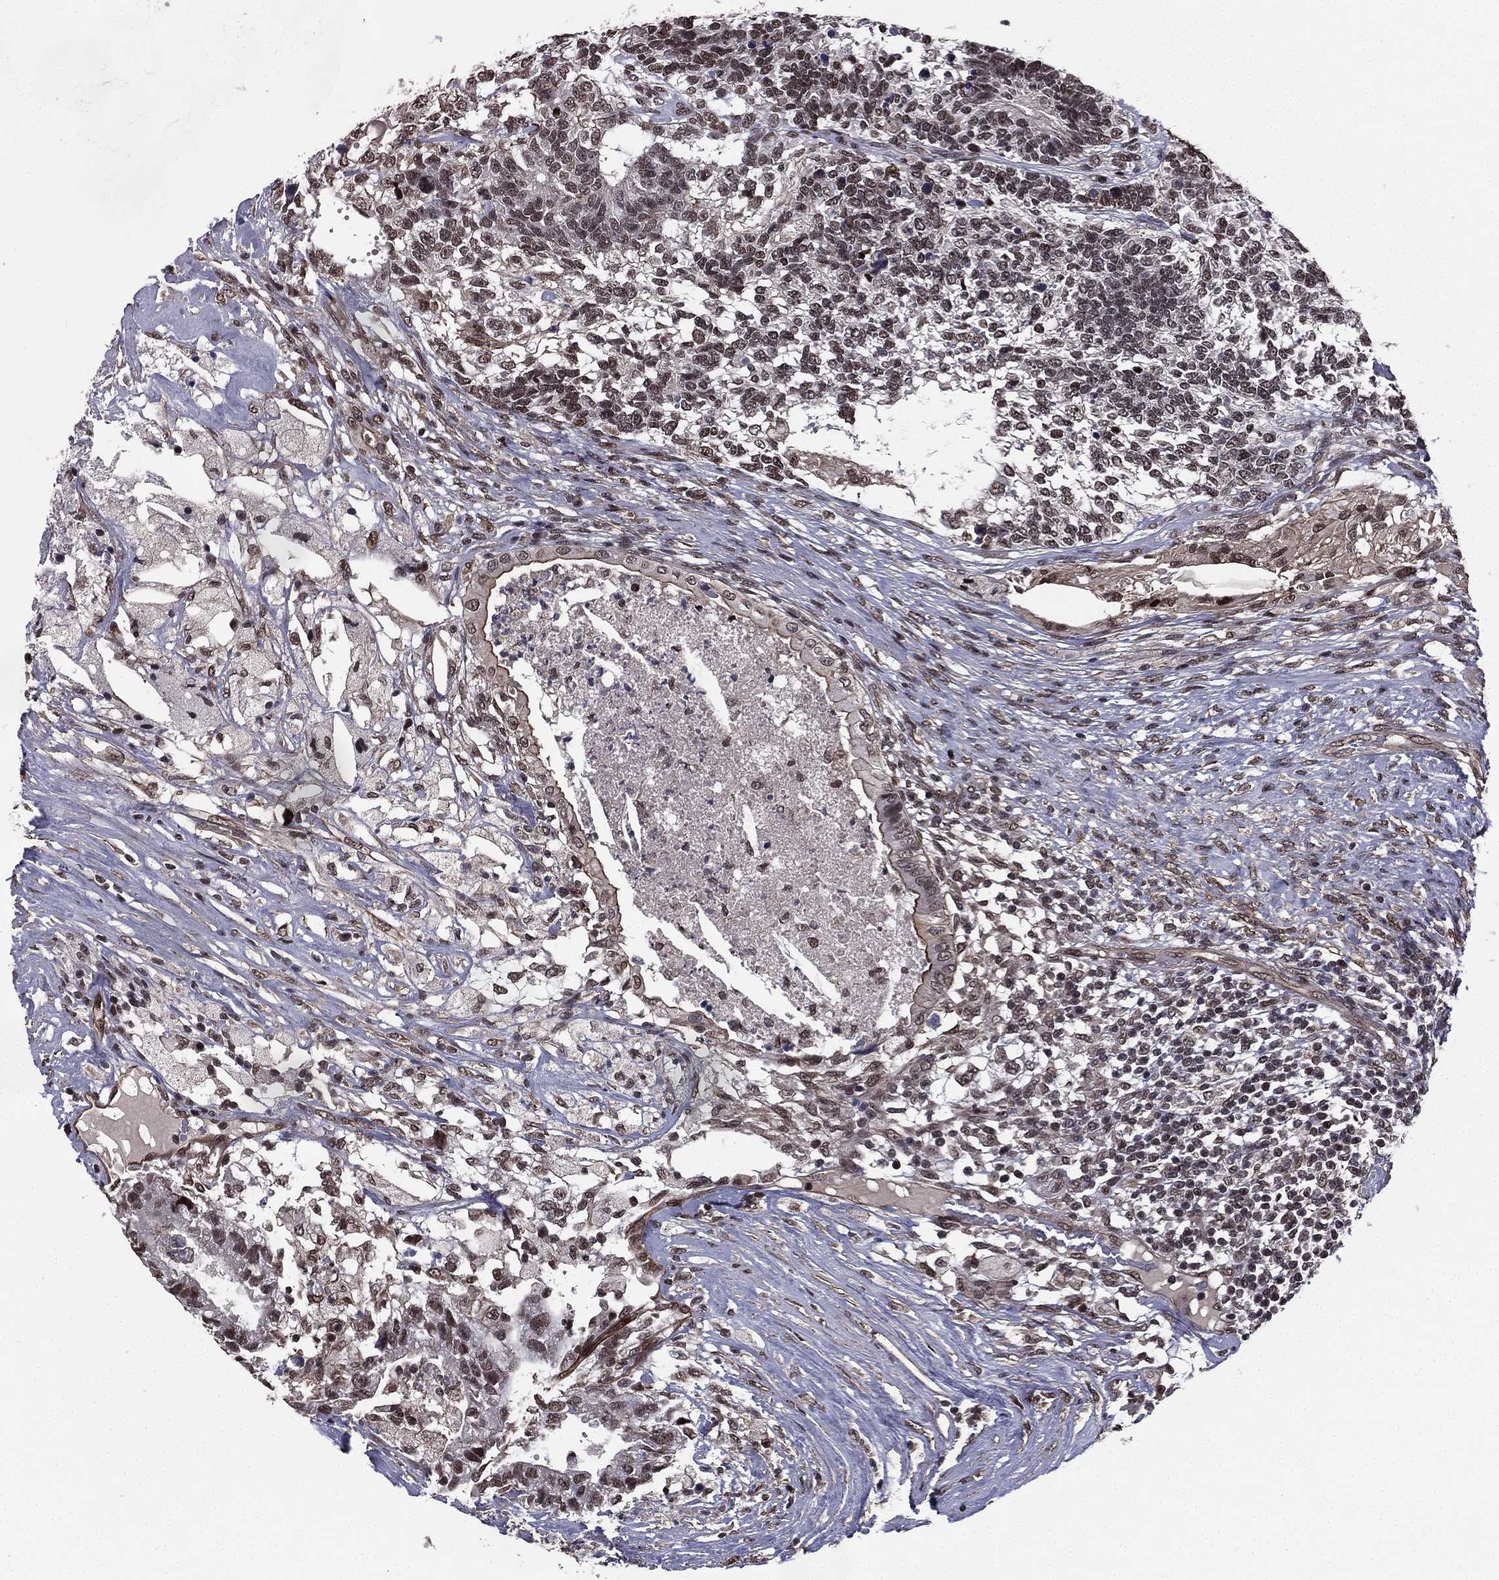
{"staining": {"intensity": "moderate", "quantity": "25%-75%", "location": "cytoplasmic/membranous,nuclear"}, "tissue": "testis cancer", "cell_type": "Tumor cells", "image_type": "cancer", "snomed": [{"axis": "morphology", "description": "Seminoma, NOS"}, {"axis": "morphology", "description": "Carcinoma, Embryonal, NOS"}, {"axis": "topography", "description": "Testis"}], "caption": "The micrograph reveals staining of testis seminoma, revealing moderate cytoplasmic/membranous and nuclear protein positivity (brown color) within tumor cells. The protein of interest is stained brown, and the nuclei are stained in blue (DAB (3,3'-diaminobenzidine) IHC with brightfield microscopy, high magnification).", "gene": "RARB", "patient": {"sex": "male", "age": 41}}